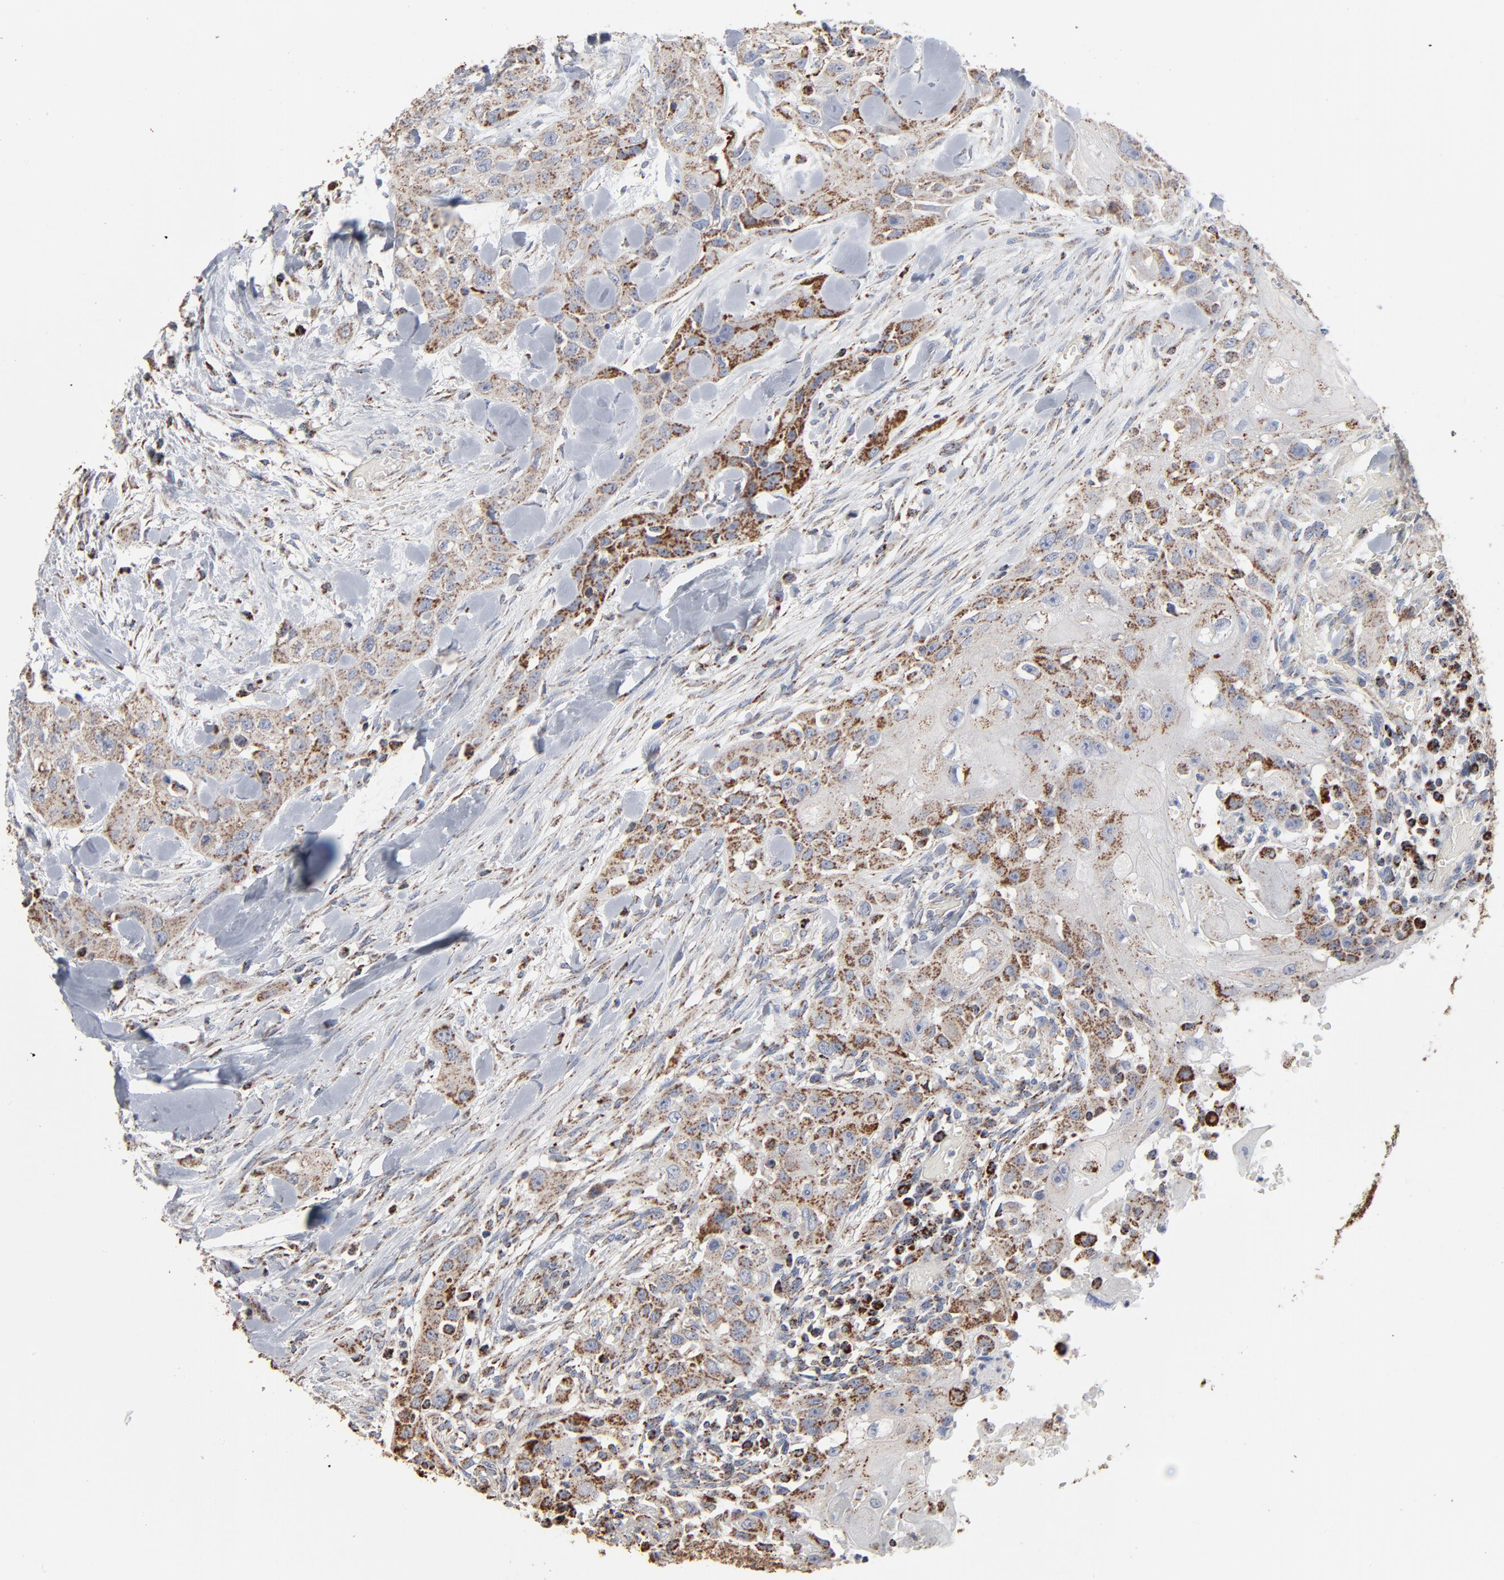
{"staining": {"intensity": "strong", "quantity": ">75%", "location": "cytoplasmic/membranous"}, "tissue": "head and neck cancer", "cell_type": "Tumor cells", "image_type": "cancer", "snomed": [{"axis": "morphology", "description": "Neoplasm, malignant, NOS"}, {"axis": "topography", "description": "Salivary gland"}, {"axis": "topography", "description": "Head-Neck"}], "caption": "Immunohistochemistry micrograph of neoplastic tissue: head and neck cancer (neoplasm (malignant)) stained using immunohistochemistry (IHC) demonstrates high levels of strong protein expression localized specifically in the cytoplasmic/membranous of tumor cells, appearing as a cytoplasmic/membranous brown color.", "gene": "UQCRC1", "patient": {"sex": "male", "age": 43}}